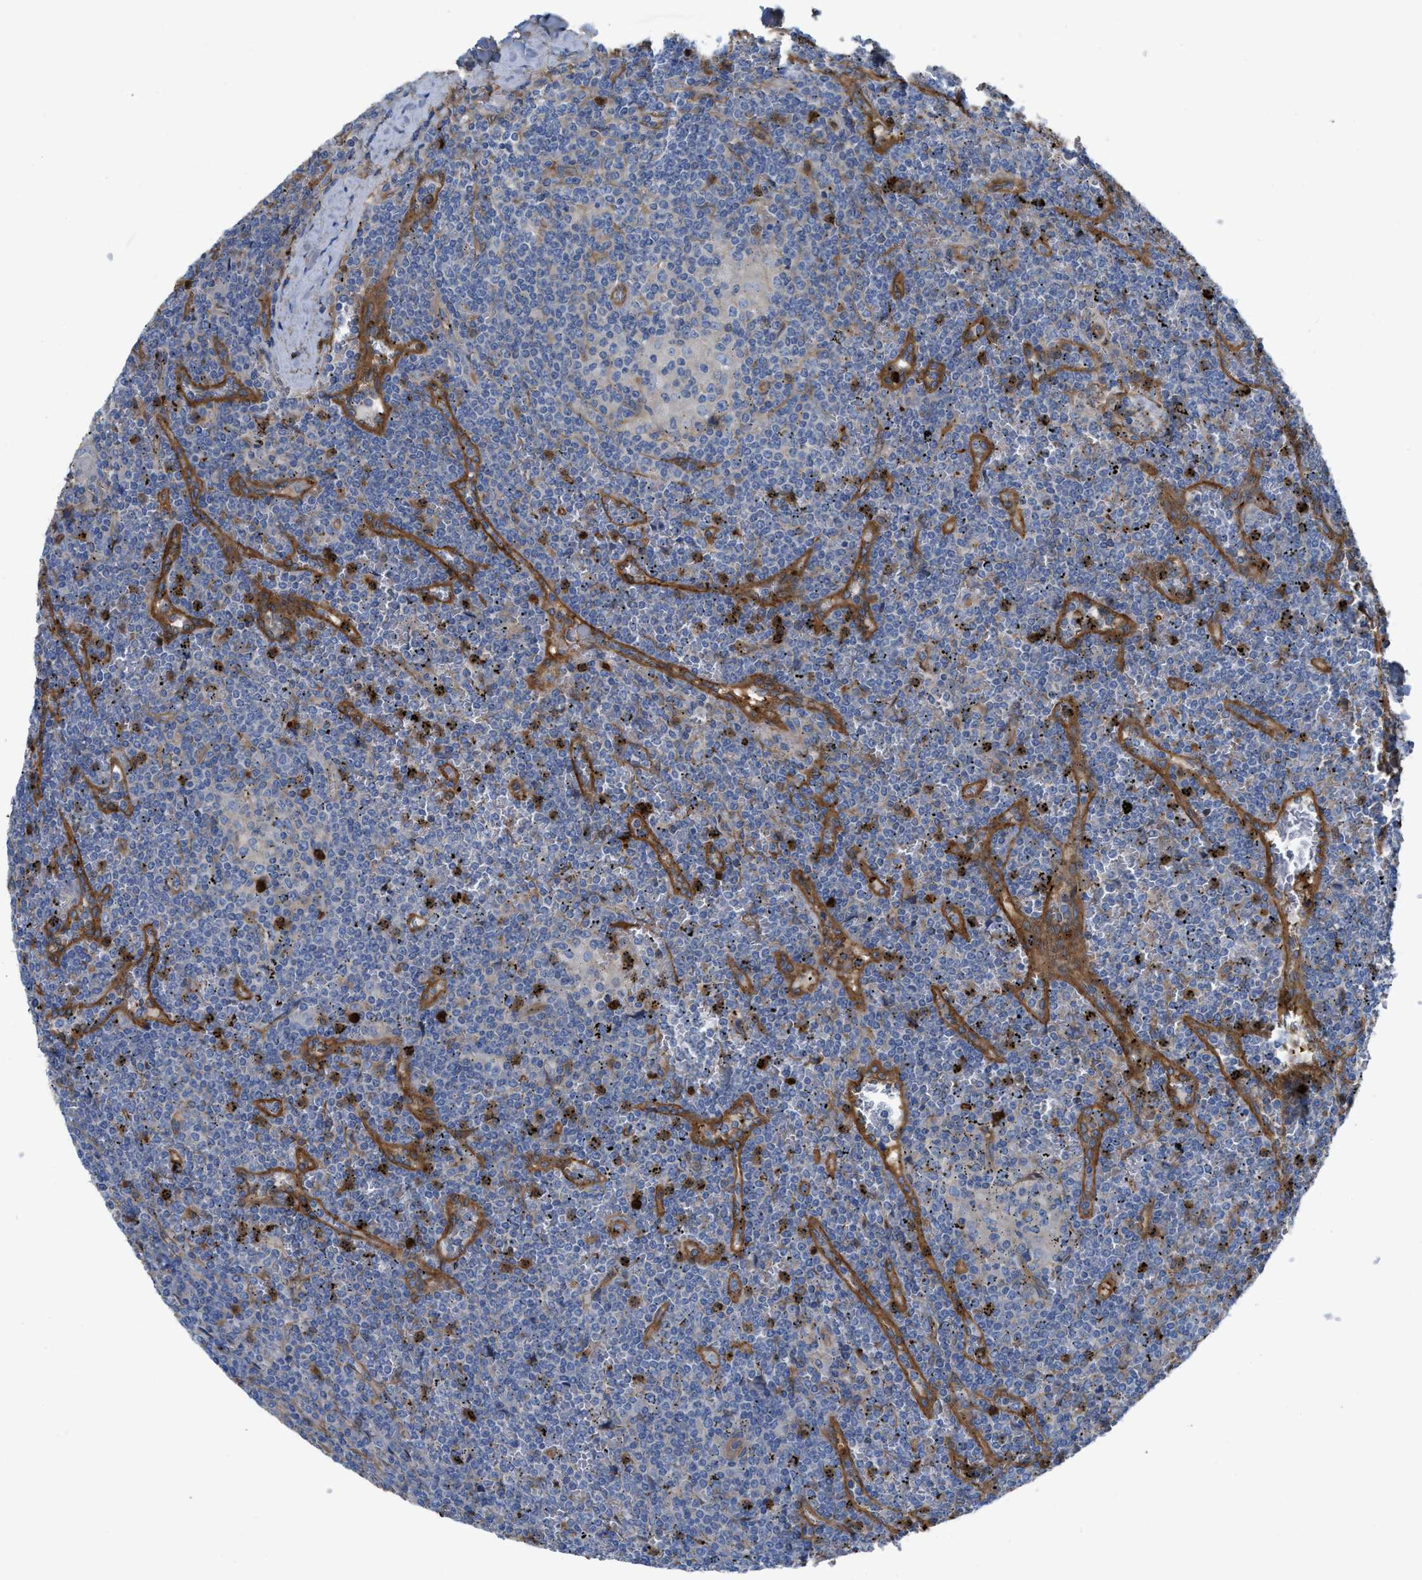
{"staining": {"intensity": "negative", "quantity": "none", "location": "none"}, "tissue": "lymphoma", "cell_type": "Tumor cells", "image_type": "cancer", "snomed": [{"axis": "morphology", "description": "Malignant lymphoma, non-Hodgkin's type, Low grade"}, {"axis": "topography", "description": "Spleen"}], "caption": "Immunohistochemistry photomicrograph of neoplastic tissue: lymphoma stained with DAB (3,3'-diaminobenzidine) reveals no significant protein positivity in tumor cells. (DAB (3,3'-diaminobenzidine) immunohistochemistry with hematoxylin counter stain).", "gene": "TRIOBP", "patient": {"sex": "female", "age": 19}}